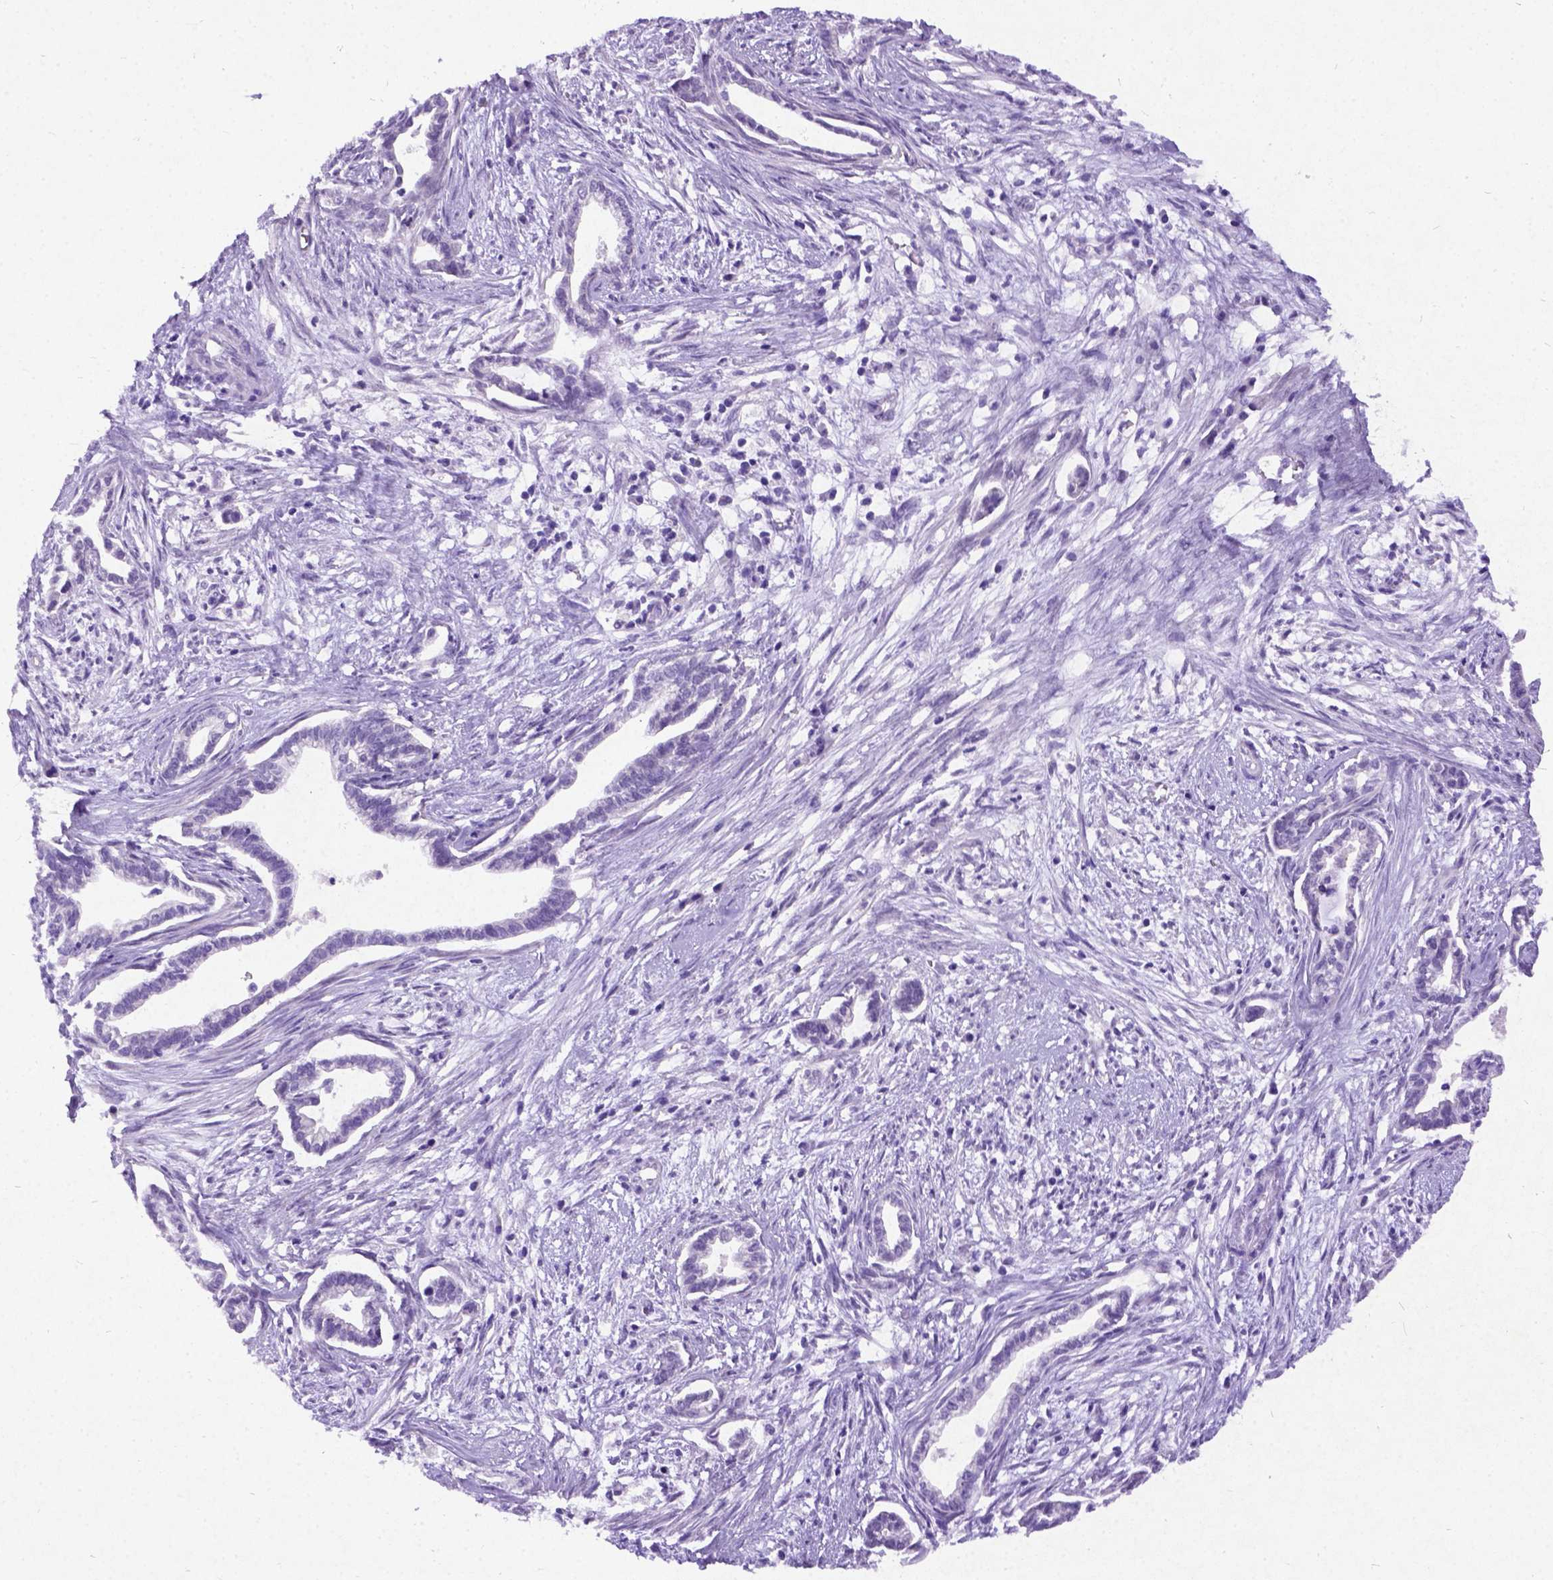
{"staining": {"intensity": "negative", "quantity": "none", "location": "none"}, "tissue": "cervical cancer", "cell_type": "Tumor cells", "image_type": "cancer", "snomed": [{"axis": "morphology", "description": "Adenocarcinoma, NOS"}, {"axis": "topography", "description": "Cervix"}], "caption": "Immunohistochemistry histopathology image of human cervical adenocarcinoma stained for a protein (brown), which demonstrates no expression in tumor cells.", "gene": "NEUROD4", "patient": {"sex": "female", "age": 62}}